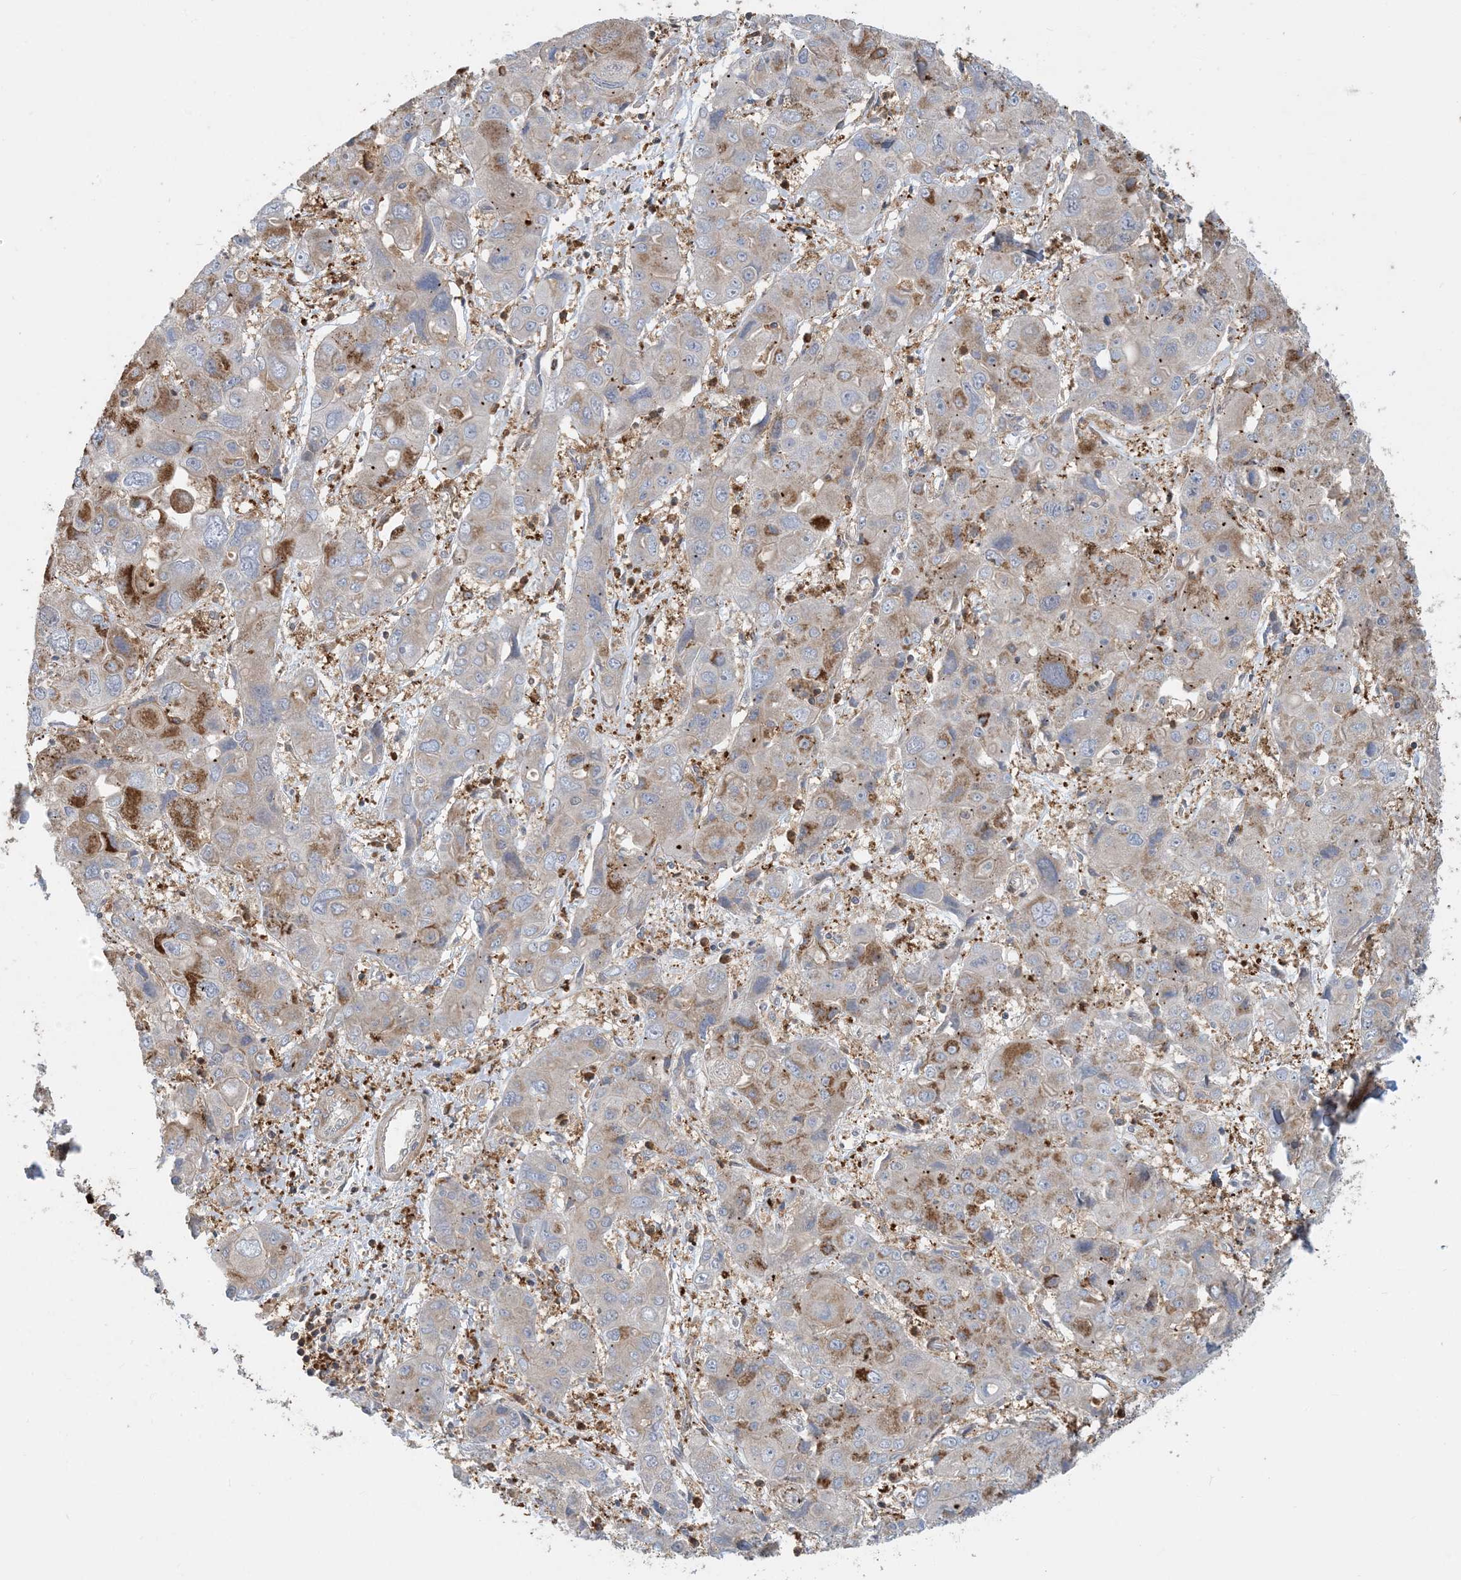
{"staining": {"intensity": "moderate", "quantity": "25%-75%", "location": "cytoplasmic/membranous"}, "tissue": "liver cancer", "cell_type": "Tumor cells", "image_type": "cancer", "snomed": [{"axis": "morphology", "description": "Cholangiocarcinoma"}, {"axis": "topography", "description": "Liver"}], "caption": "Cholangiocarcinoma (liver) tissue exhibits moderate cytoplasmic/membranous staining in approximately 25%-75% of tumor cells The staining is performed using DAB brown chromogen to label protein expression. The nuclei are counter-stained blue using hematoxylin.", "gene": "SFMBT2", "patient": {"sex": "male", "age": 67}}